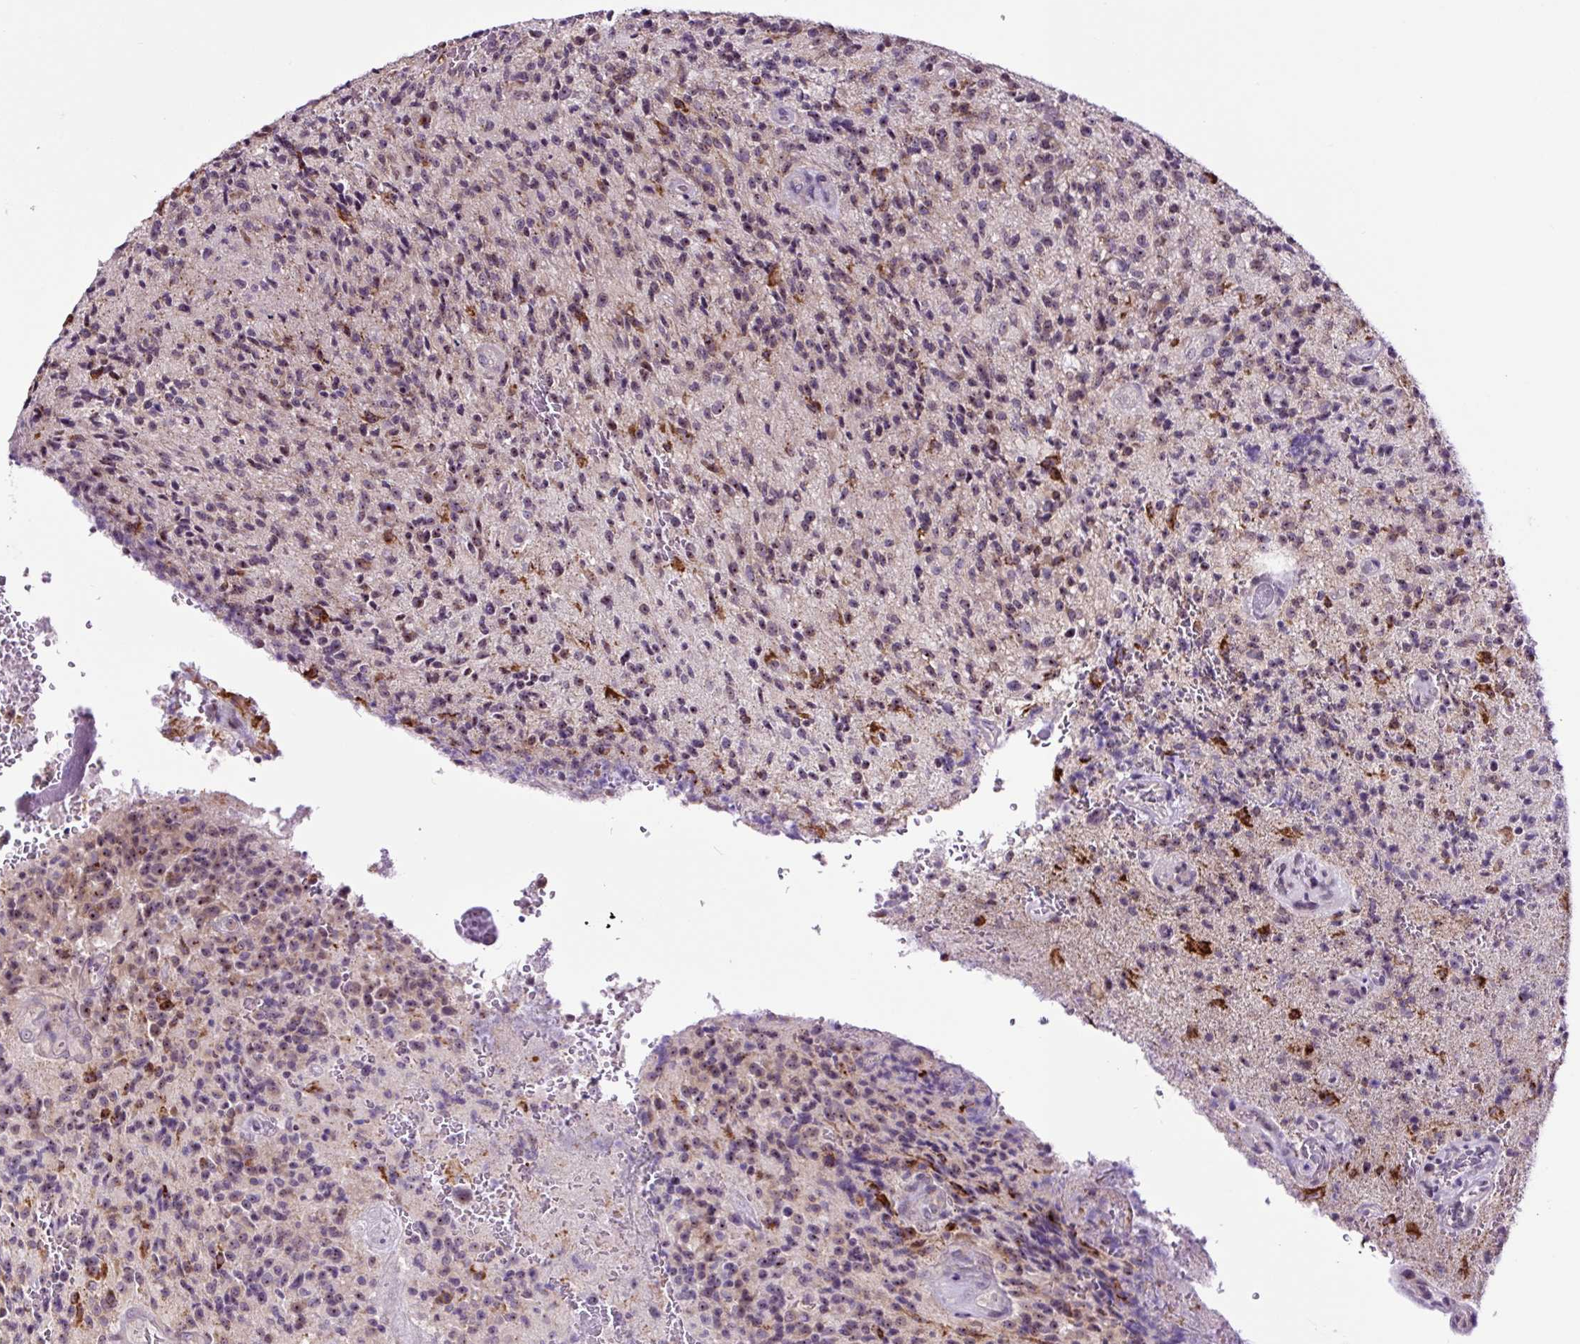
{"staining": {"intensity": "moderate", "quantity": "<25%", "location": "cytoplasmic/membranous,nuclear"}, "tissue": "glioma", "cell_type": "Tumor cells", "image_type": "cancer", "snomed": [{"axis": "morphology", "description": "Normal tissue, NOS"}, {"axis": "morphology", "description": "Glioma, malignant, High grade"}, {"axis": "topography", "description": "Cerebral cortex"}], "caption": "Tumor cells show moderate cytoplasmic/membranous and nuclear positivity in approximately <25% of cells in glioma.", "gene": "NOM1", "patient": {"sex": "male", "age": 56}}